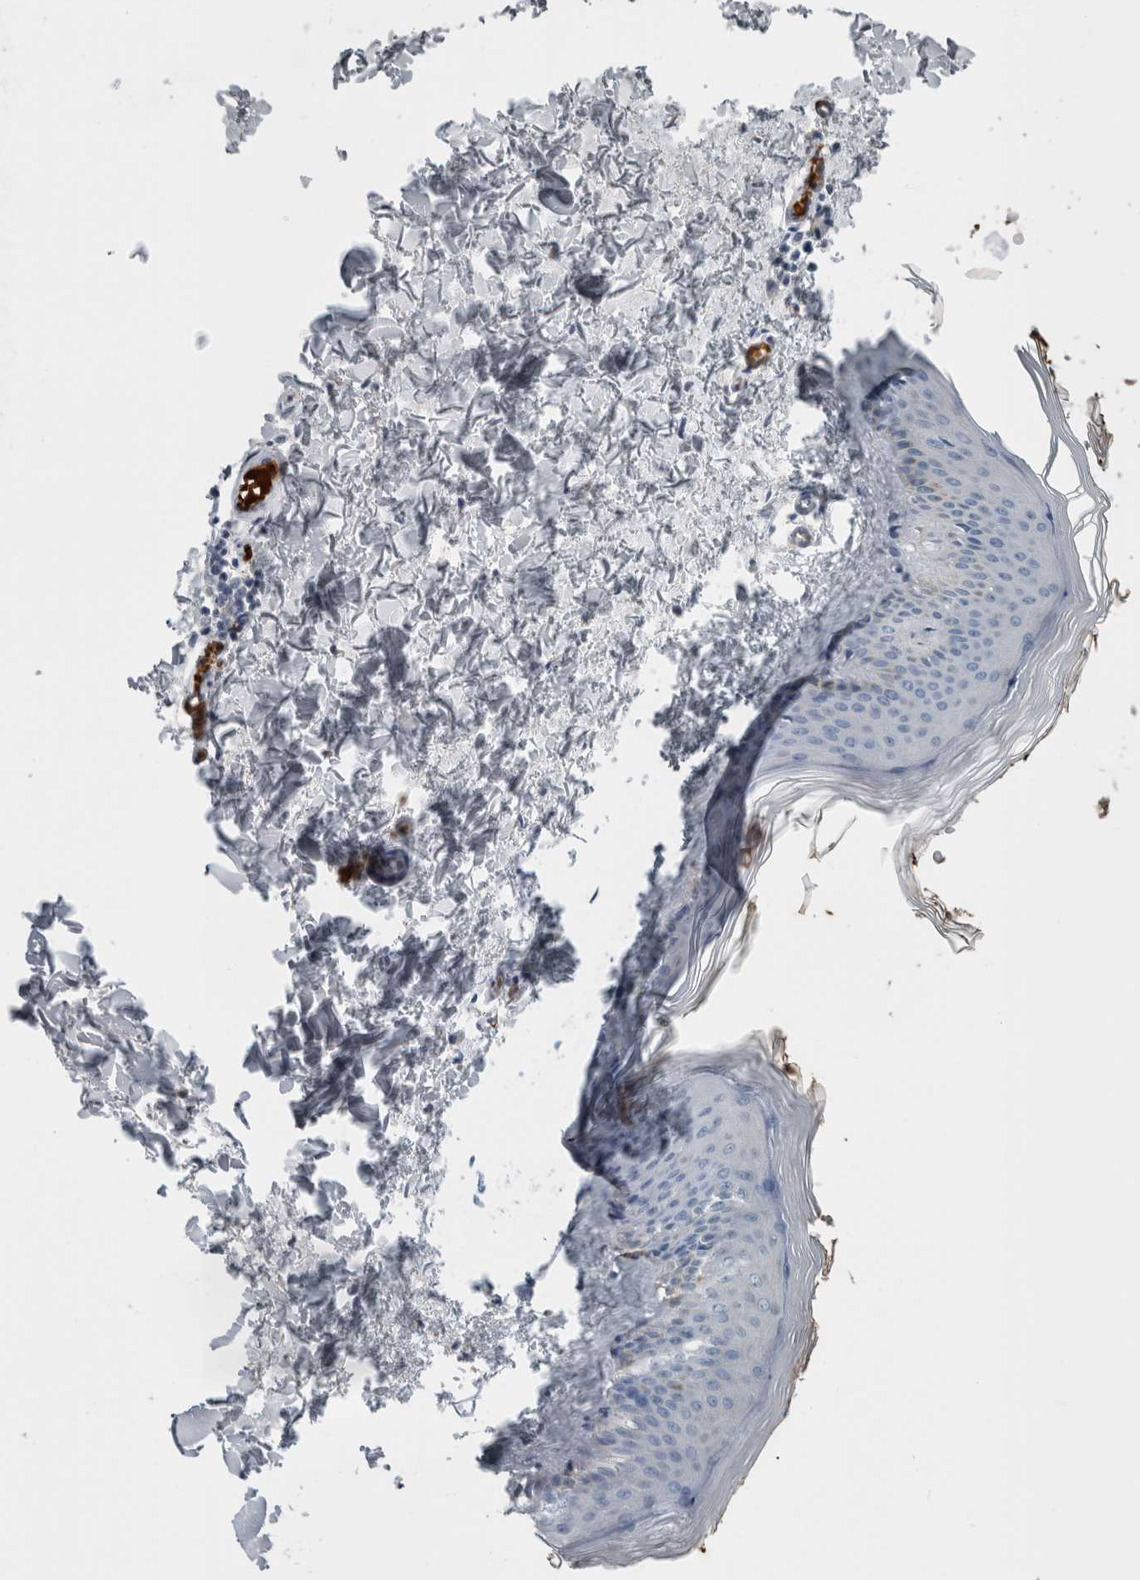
{"staining": {"intensity": "negative", "quantity": "none", "location": "none"}, "tissue": "skin", "cell_type": "Fibroblasts", "image_type": "normal", "snomed": [{"axis": "morphology", "description": "Normal tissue, NOS"}, {"axis": "topography", "description": "Skin"}], "caption": "This is a histopathology image of immunohistochemistry staining of normal skin, which shows no staining in fibroblasts.", "gene": "SH3GL2", "patient": {"sex": "female", "age": 27}}